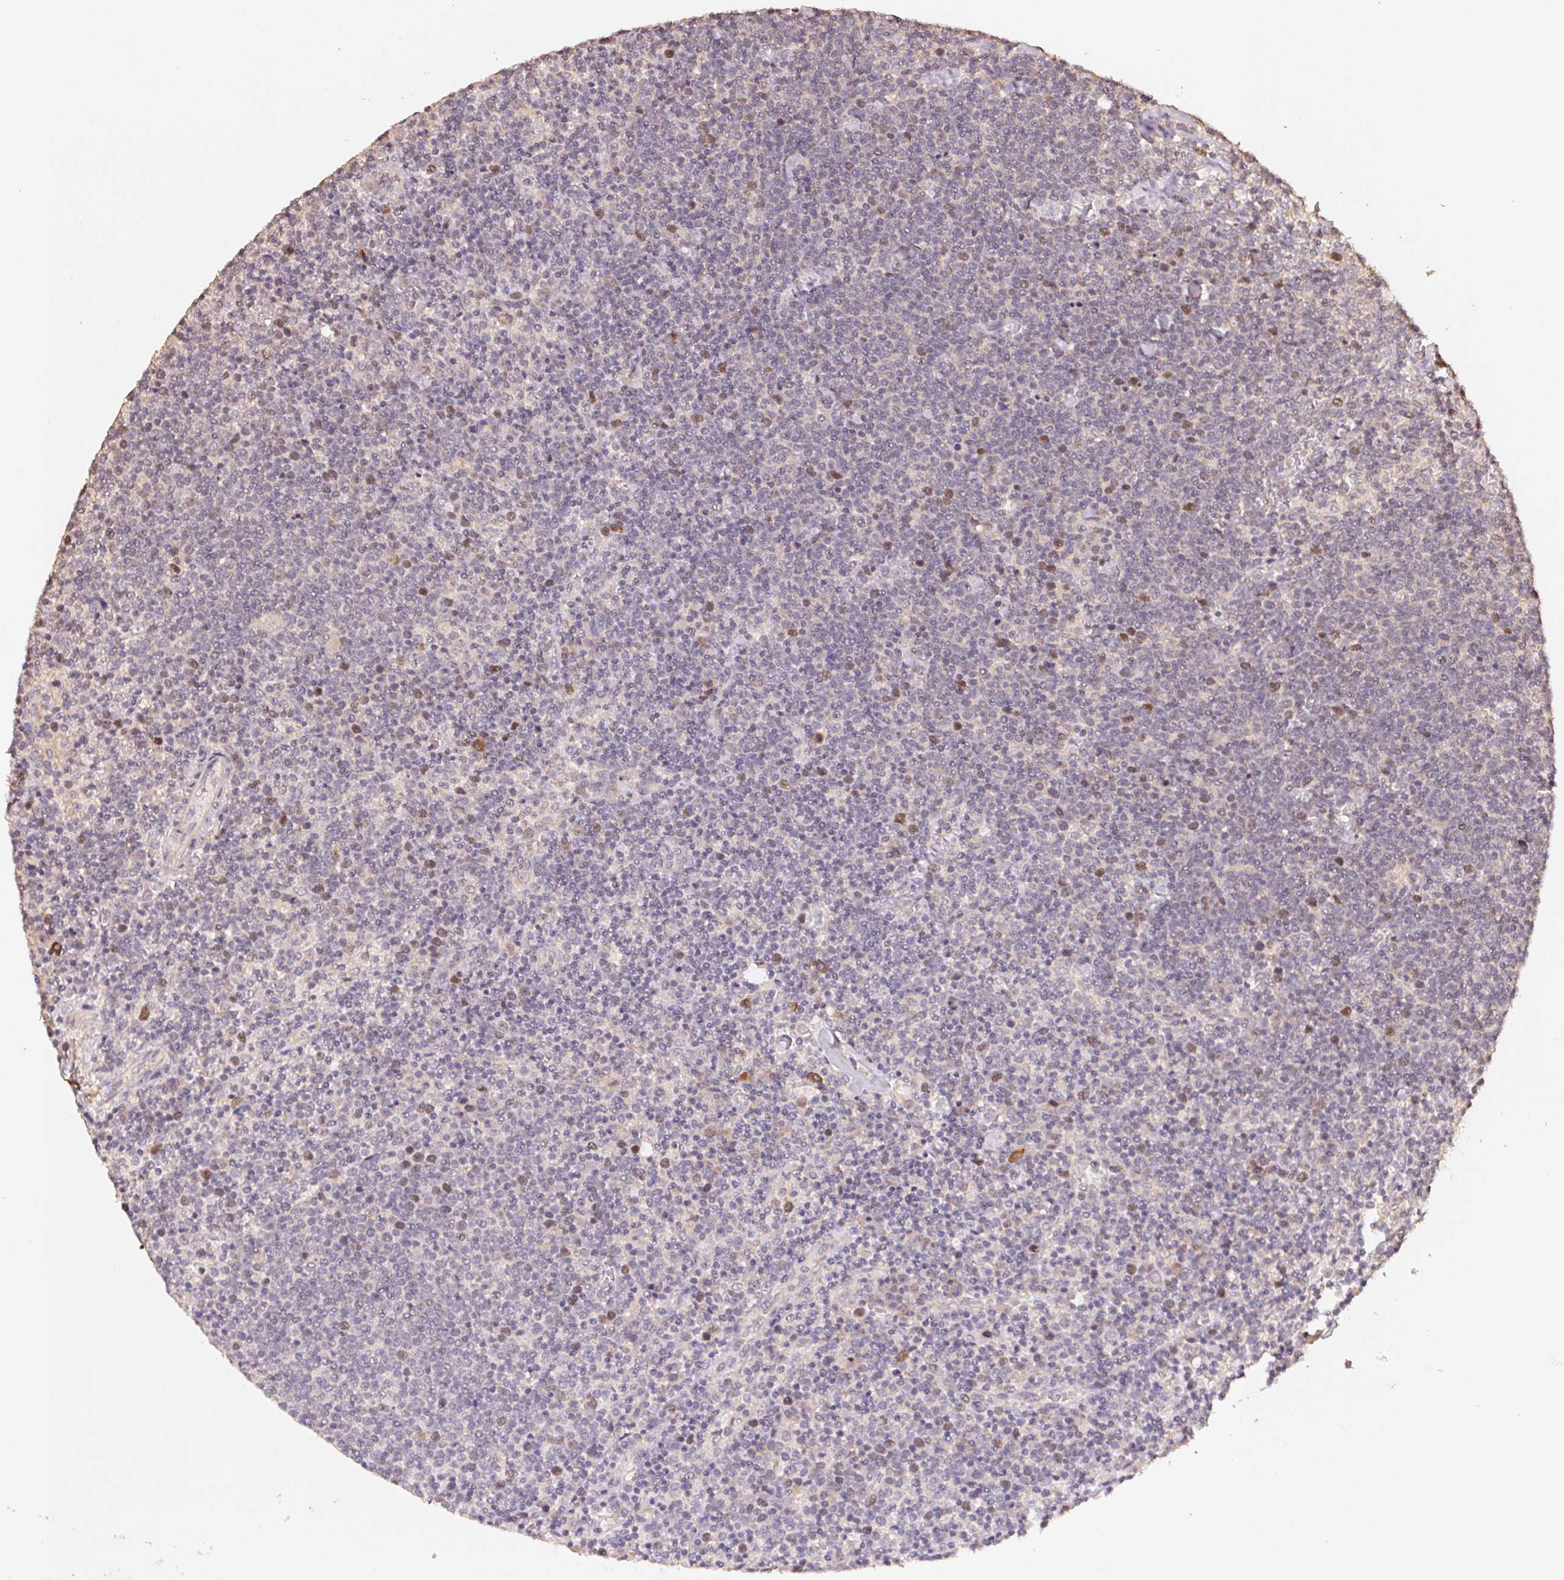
{"staining": {"intensity": "moderate", "quantity": "<25%", "location": "nuclear"}, "tissue": "lymphoma", "cell_type": "Tumor cells", "image_type": "cancer", "snomed": [{"axis": "morphology", "description": "Malignant lymphoma, non-Hodgkin's type, High grade"}, {"axis": "topography", "description": "Lymph node"}], "caption": "Immunohistochemistry image of human high-grade malignant lymphoma, non-Hodgkin's type stained for a protein (brown), which displays low levels of moderate nuclear expression in approximately <25% of tumor cells.", "gene": "CENPF", "patient": {"sex": "male", "age": 61}}